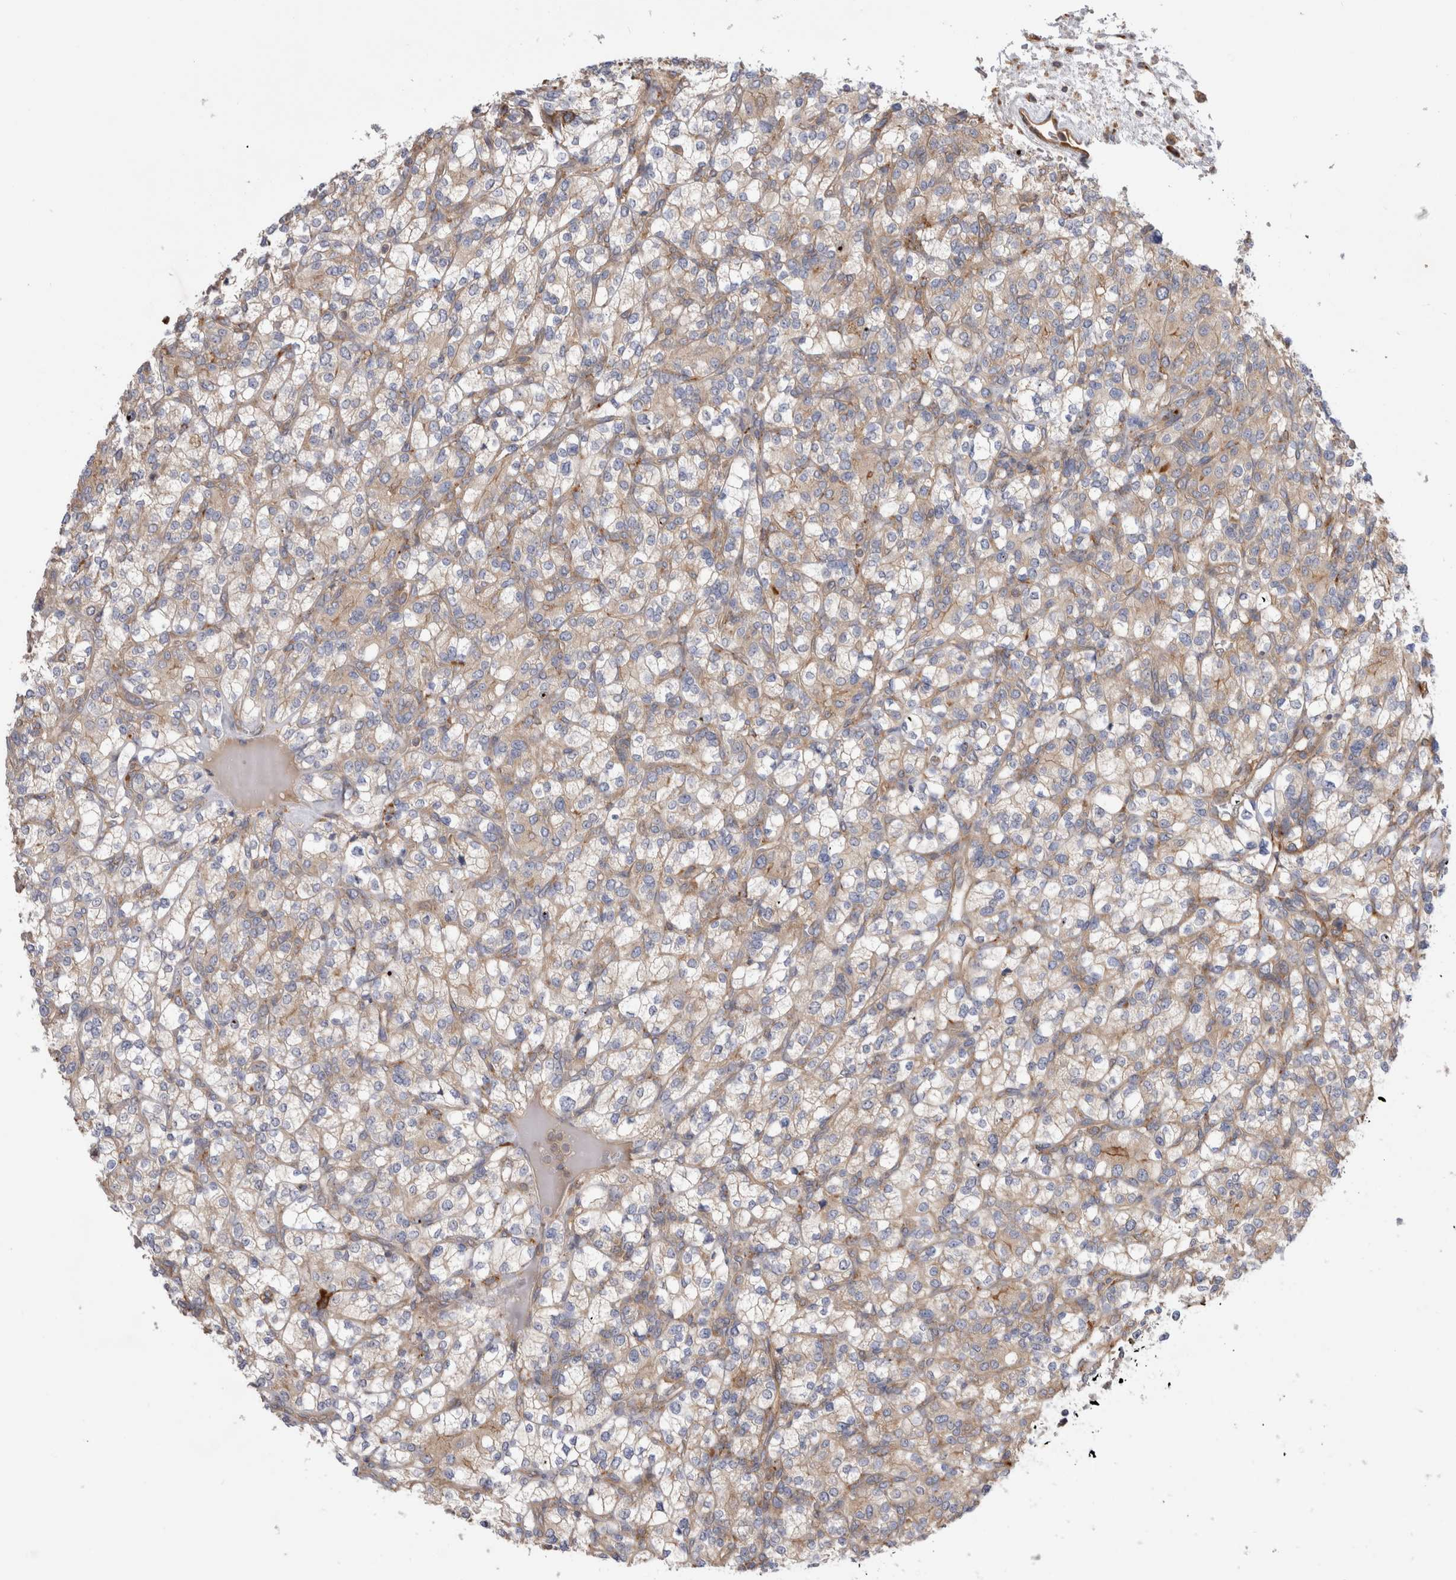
{"staining": {"intensity": "weak", "quantity": "25%-75%", "location": "cytoplasmic/membranous"}, "tissue": "renal cancer", "cell_type": "Tumor cells", "image_type": "cancer", "snomed": [{"axis": "morphology", "description": "Adenocarcinoma, NOS"}, {"axis": "topography", "description": "Kidney"}], "caption": "Immunohistochemistry (IHC) image of renal cancer stained for a protein (brown), which displays low levels of weak cytoplasmic/membranous positivity in approximately 25%-75% of tumor cells.", "gene": "PDCD10", "patient": {"sex": "male", "age": 77}}